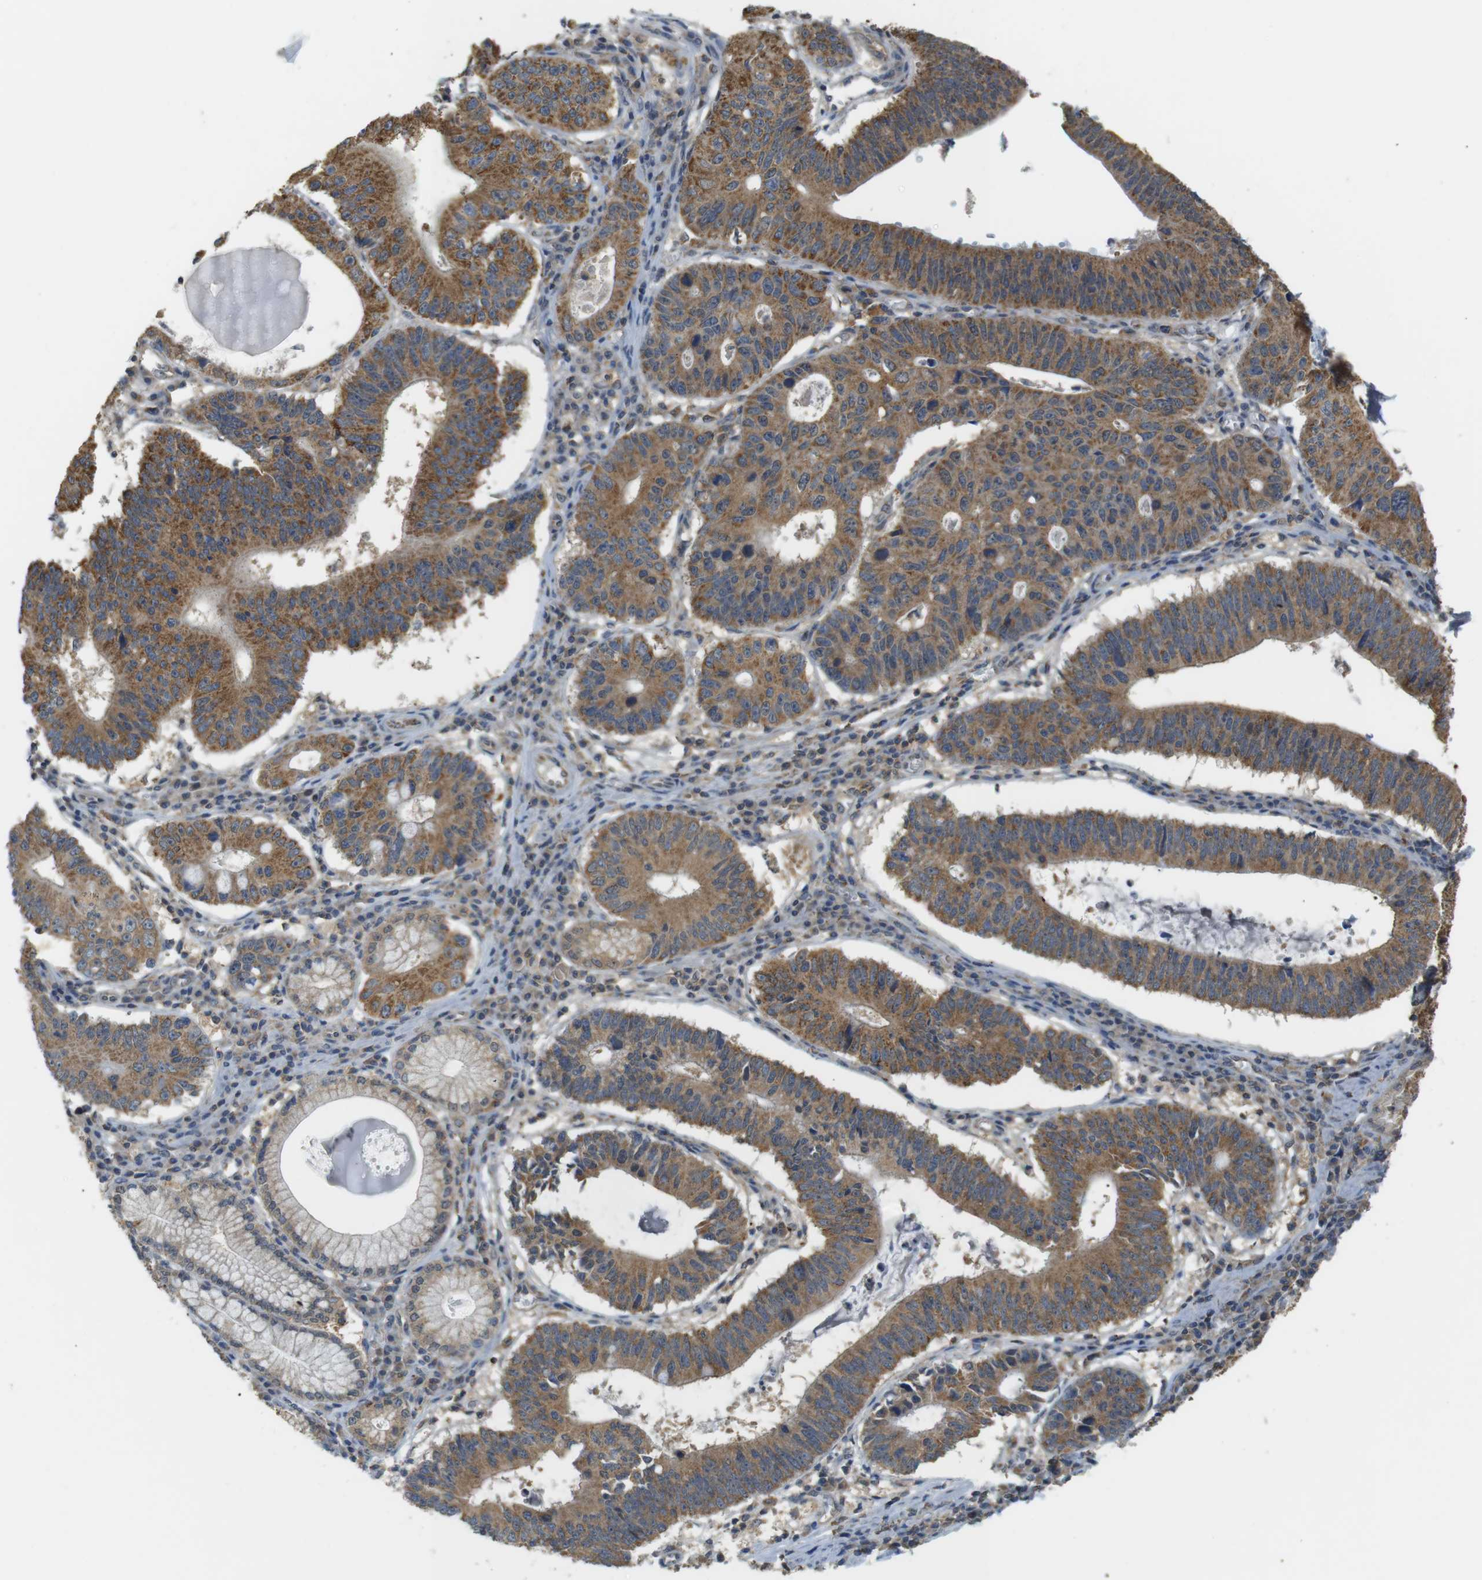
{"staining": {"intensity": "strong", "quantity": ">75%", "location": "cytoplasmic/membranous"}, "tissue": "stomach cancer", "cell_type": "Tumor cells", "image_type": "cancer", "snomed": [{"axis": "morphology", "description": "Adenocarcinoma, NOS"}, {"axis": "topography", "description": "Stomach"}], "caption": "Immunohistochemical staining of stomach adenocarcinoma exhibits high levels of strong cytoplasmic/membranous protein staining in approximately >75% of tumor cells. The staining was performed using DAB (3,3'-diaminobenzidine) to visualize the protein expression in brown, while the nuclei were stained in blue with hematoxylin (Magnification: 20x).", "gene": "BRI3BP", "patient": {"sex": "male", "age": 59}}